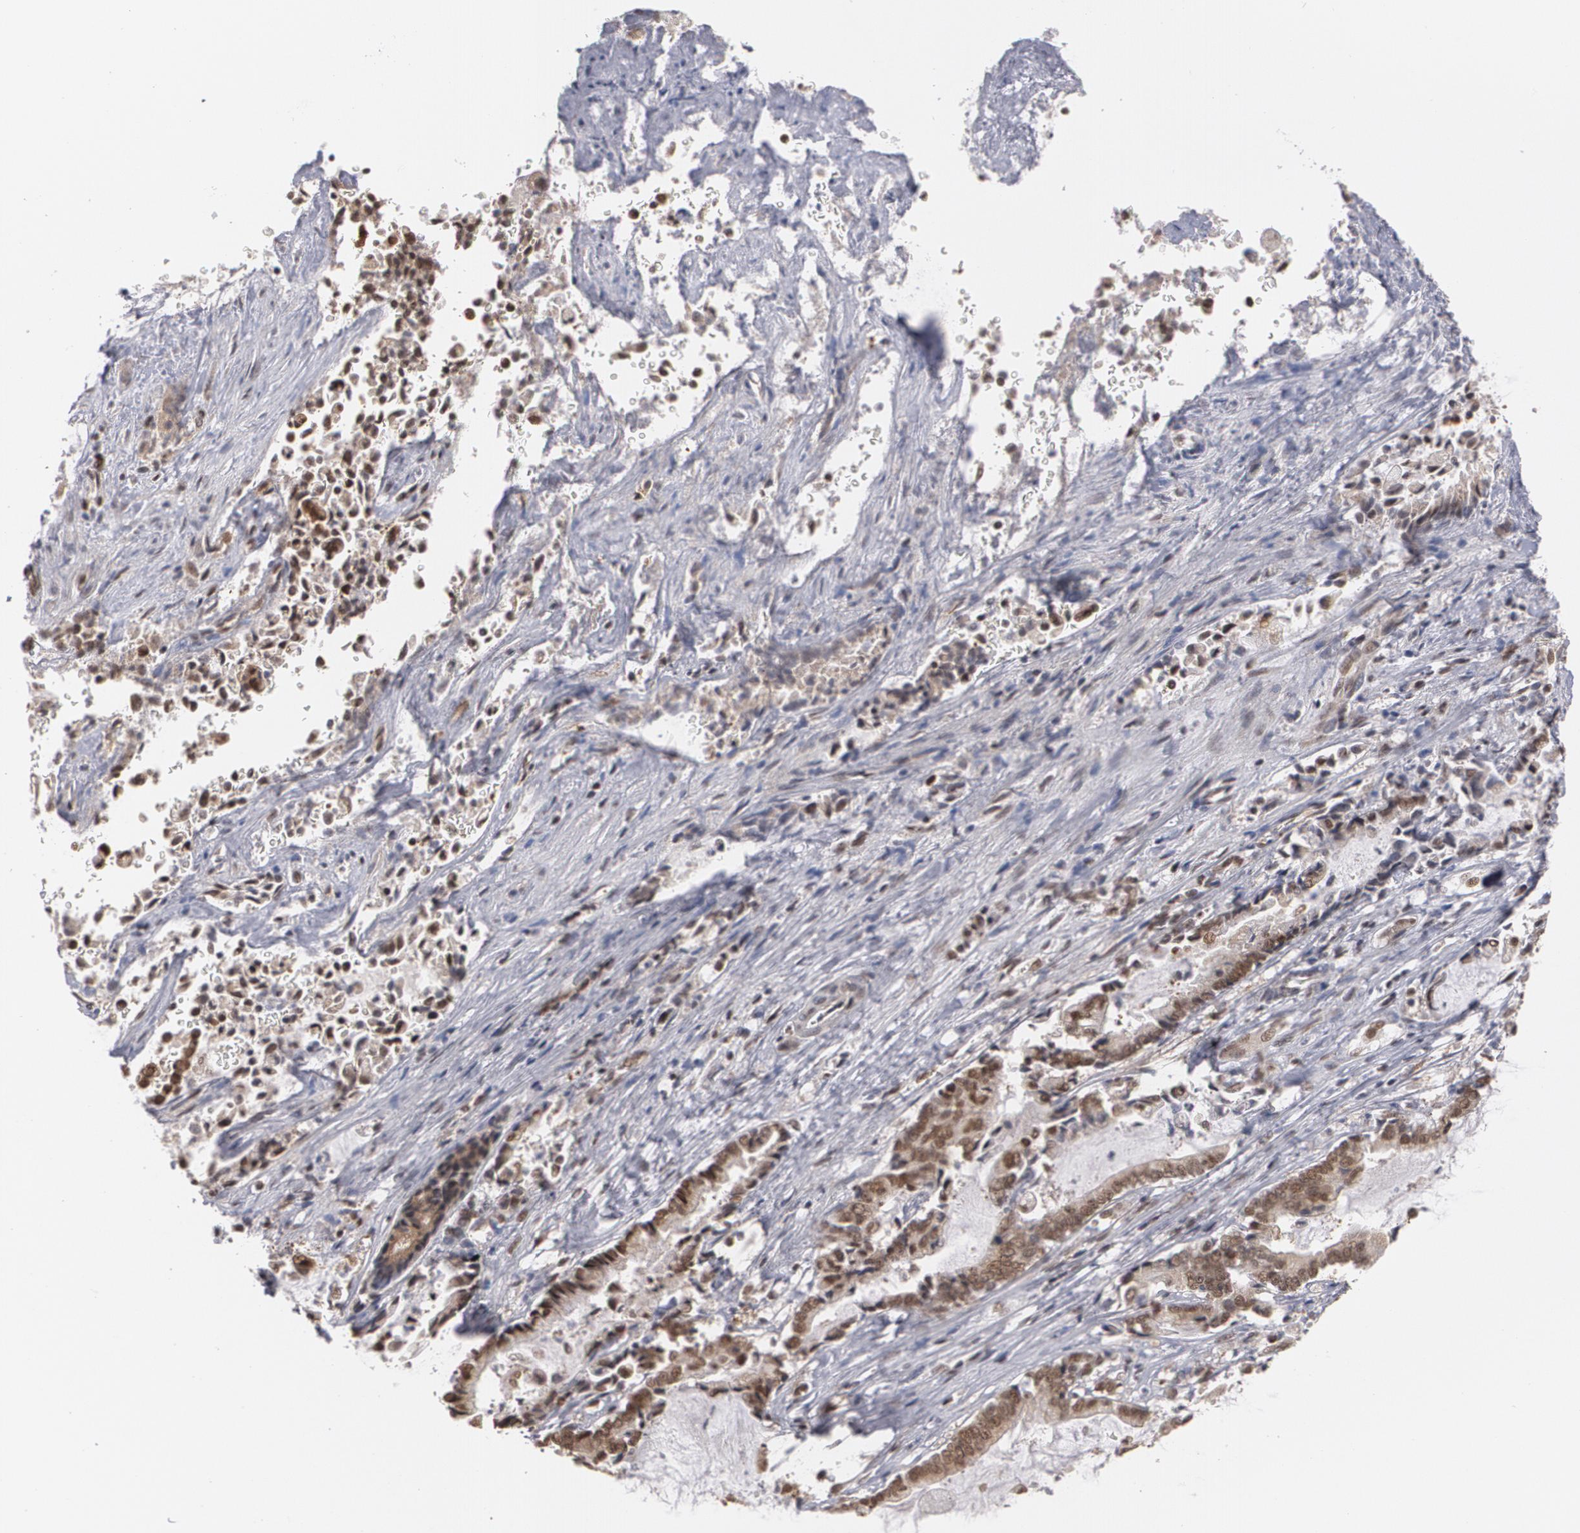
{"staining": {"intensity": "moderate", "quantity": ">75%", "location": "nuclear"}, "tissue": "liver cancer", "cell_type": "Tumor cells", "image_type": "cancer", "snomed": [{"axis": "morphology", "description": "Cholangiocarcinoma"}, {"axis": "topography", "description": "Liver"}], "caption": "Approximately >75% of tumor cells in liver cancer exhibit moderate nuclear protein positivity as visualized by brown immunohistochemical staining.", "gene": "ZNF75A", "patient": {"sex": "male", "age": 57}}